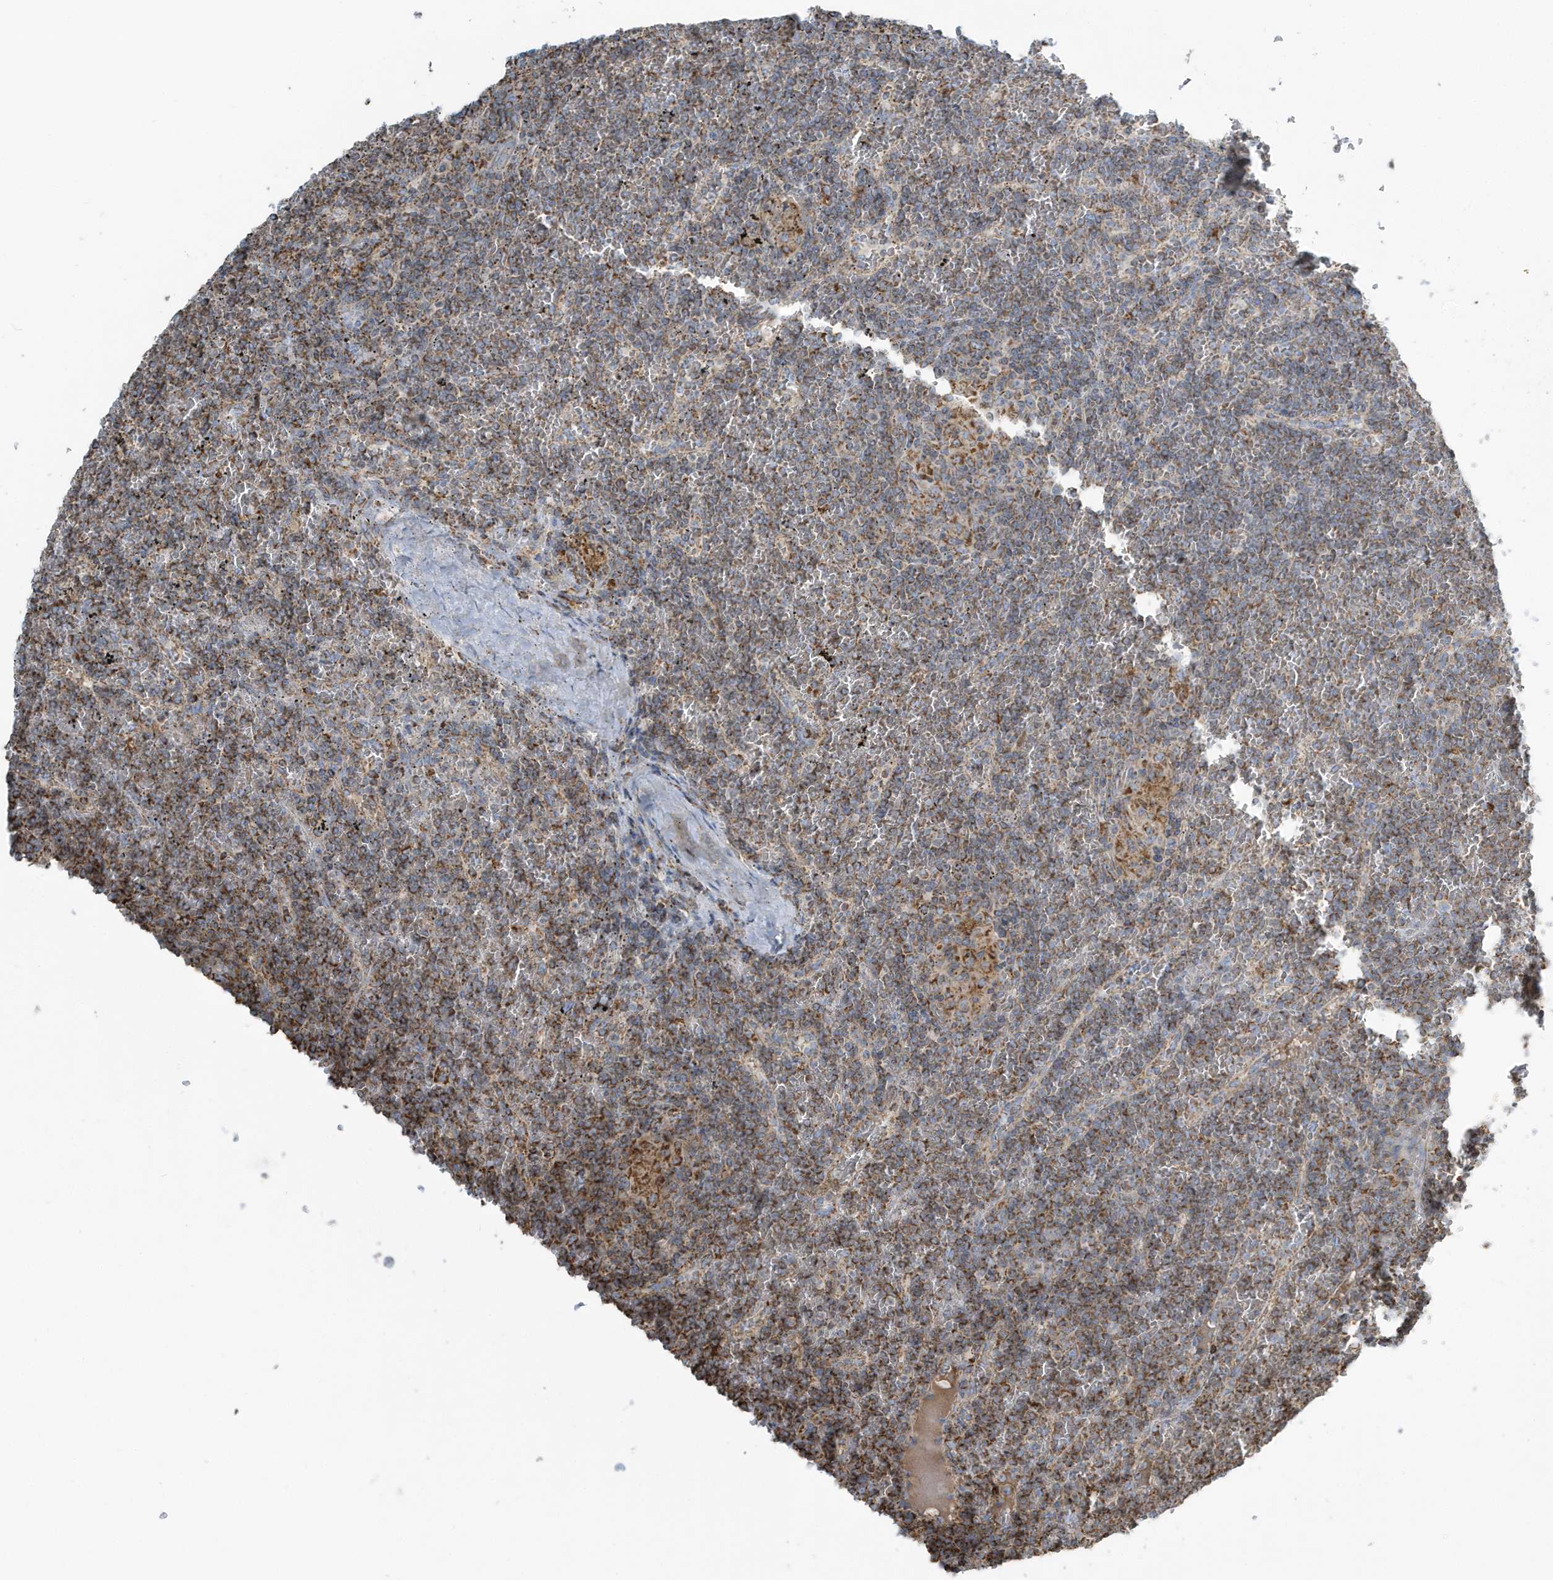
{"staining": {"intensity": "strong", "quantity": "25%-75%", "location": "cytoplasmic/membranous"}, "tissue": "lymphoma", "cell_type": "Tumor cells", "image_type": "cancer", "snomed": [{"axis": "morphology", "description": "Malignant lymphoma, non-Hodgkin's type, Low grade"}, {"axis": "topography", "description": "Spleen"}], "caption": "Strong cytoplasmic/membranous staining is identified in approximately 25%-75% of tumor cells in low-grade malignant lymphoma, non-Hodgkin's type.", "gene": "RAB11FIP3", "patient": {"sex": "female", "age": 19}}